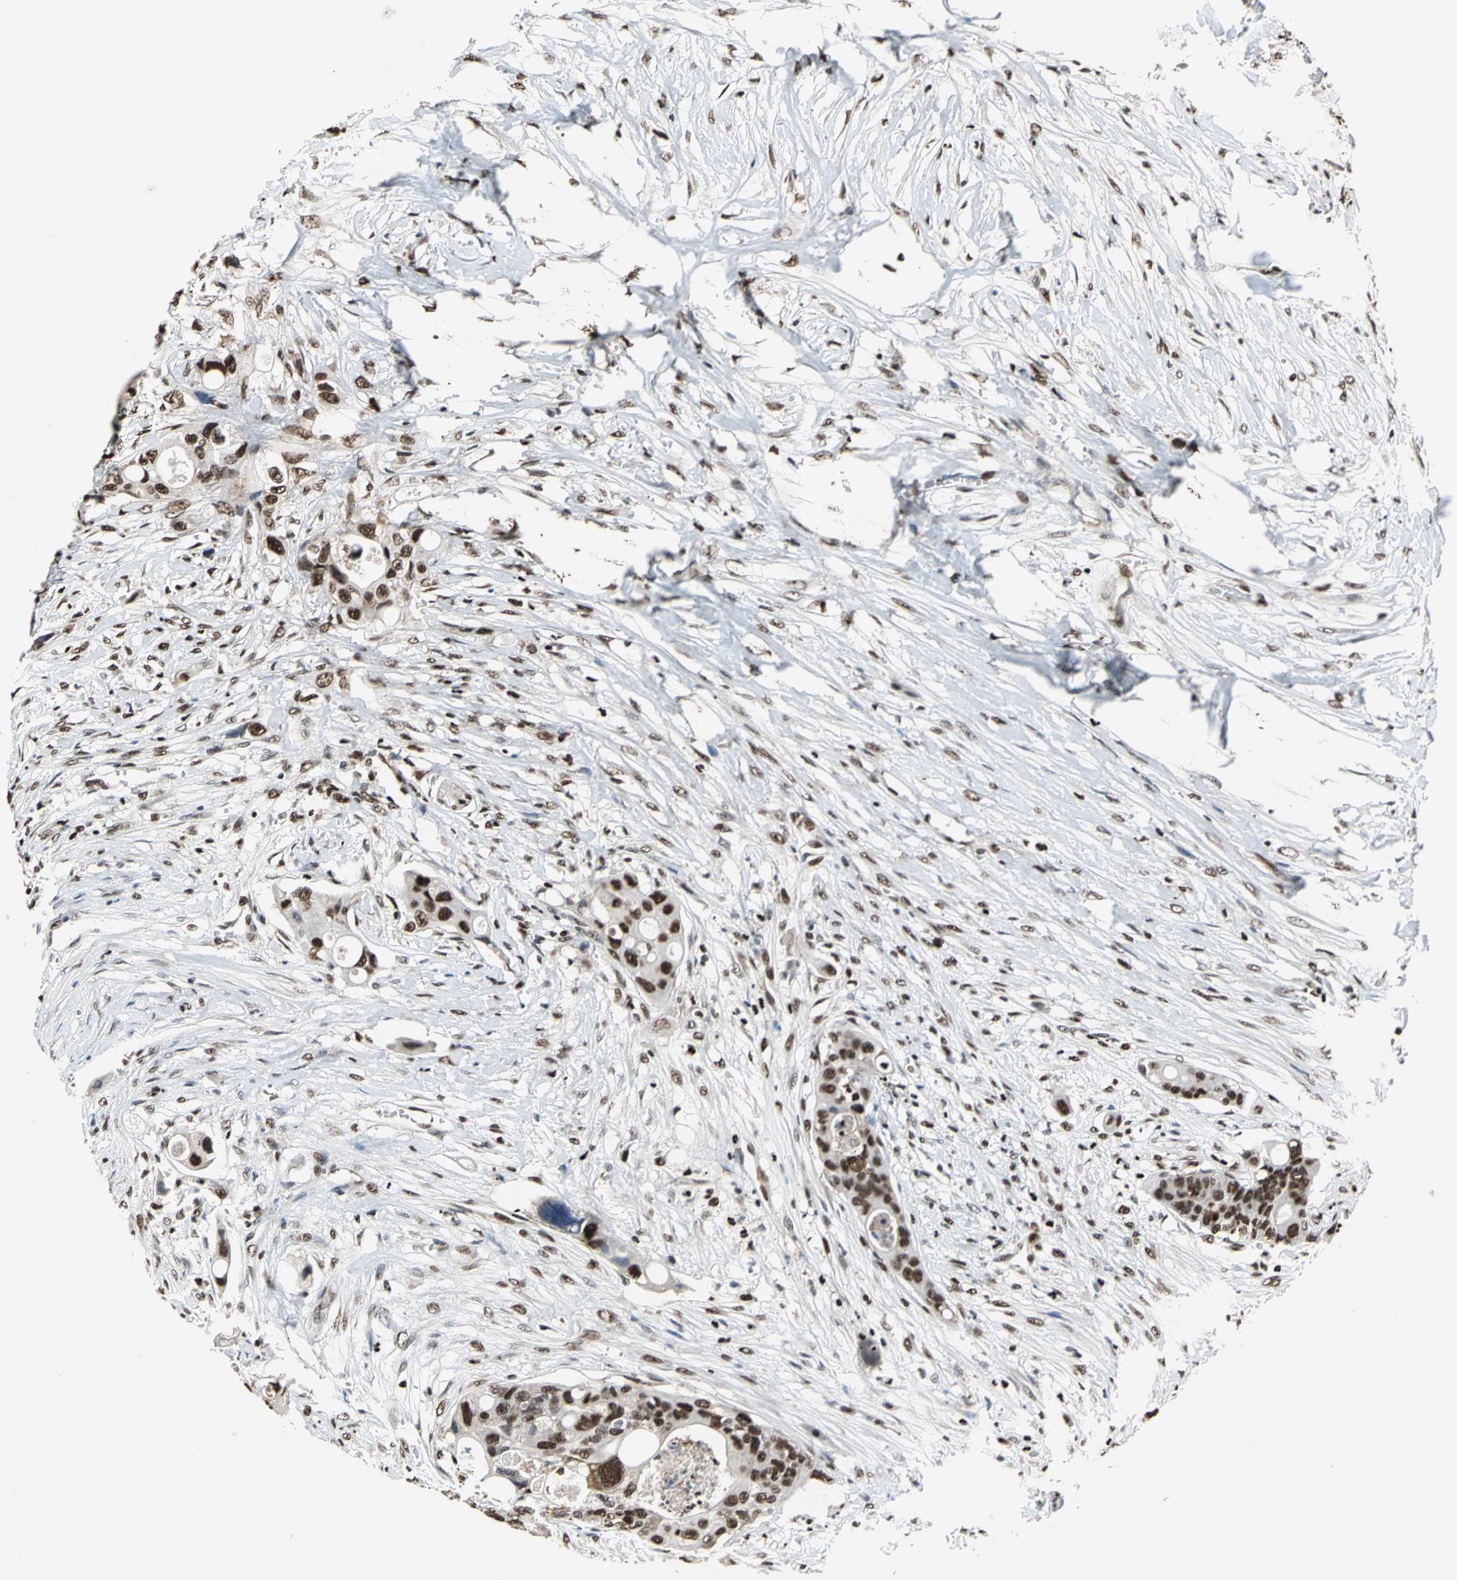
{"staining": {"intensity": "strong", "quantity": ">75%", "location": "nuclear"}, "tissue": "colorectal cancer", "cell_type": "Tumor cells", "image_type": "cancer", "snomed": [{"axis": "morphology", "description": "Adenocarcinoma, NOS"}, {"axis": "topography", "description": "Colon"}], "caption": "Brown immunohistochemical staining in colorectal cancer exhibits strong nuclear expression in about >75% of tumor cells. (Stains: DAB (3,3'-diaminobenzidine) in brown, nuclei in blue, Microscopy: brightfield microscopy at high magnification).", "gene": "ANP32A", "patient": {"sex": "female", "age": 57}}